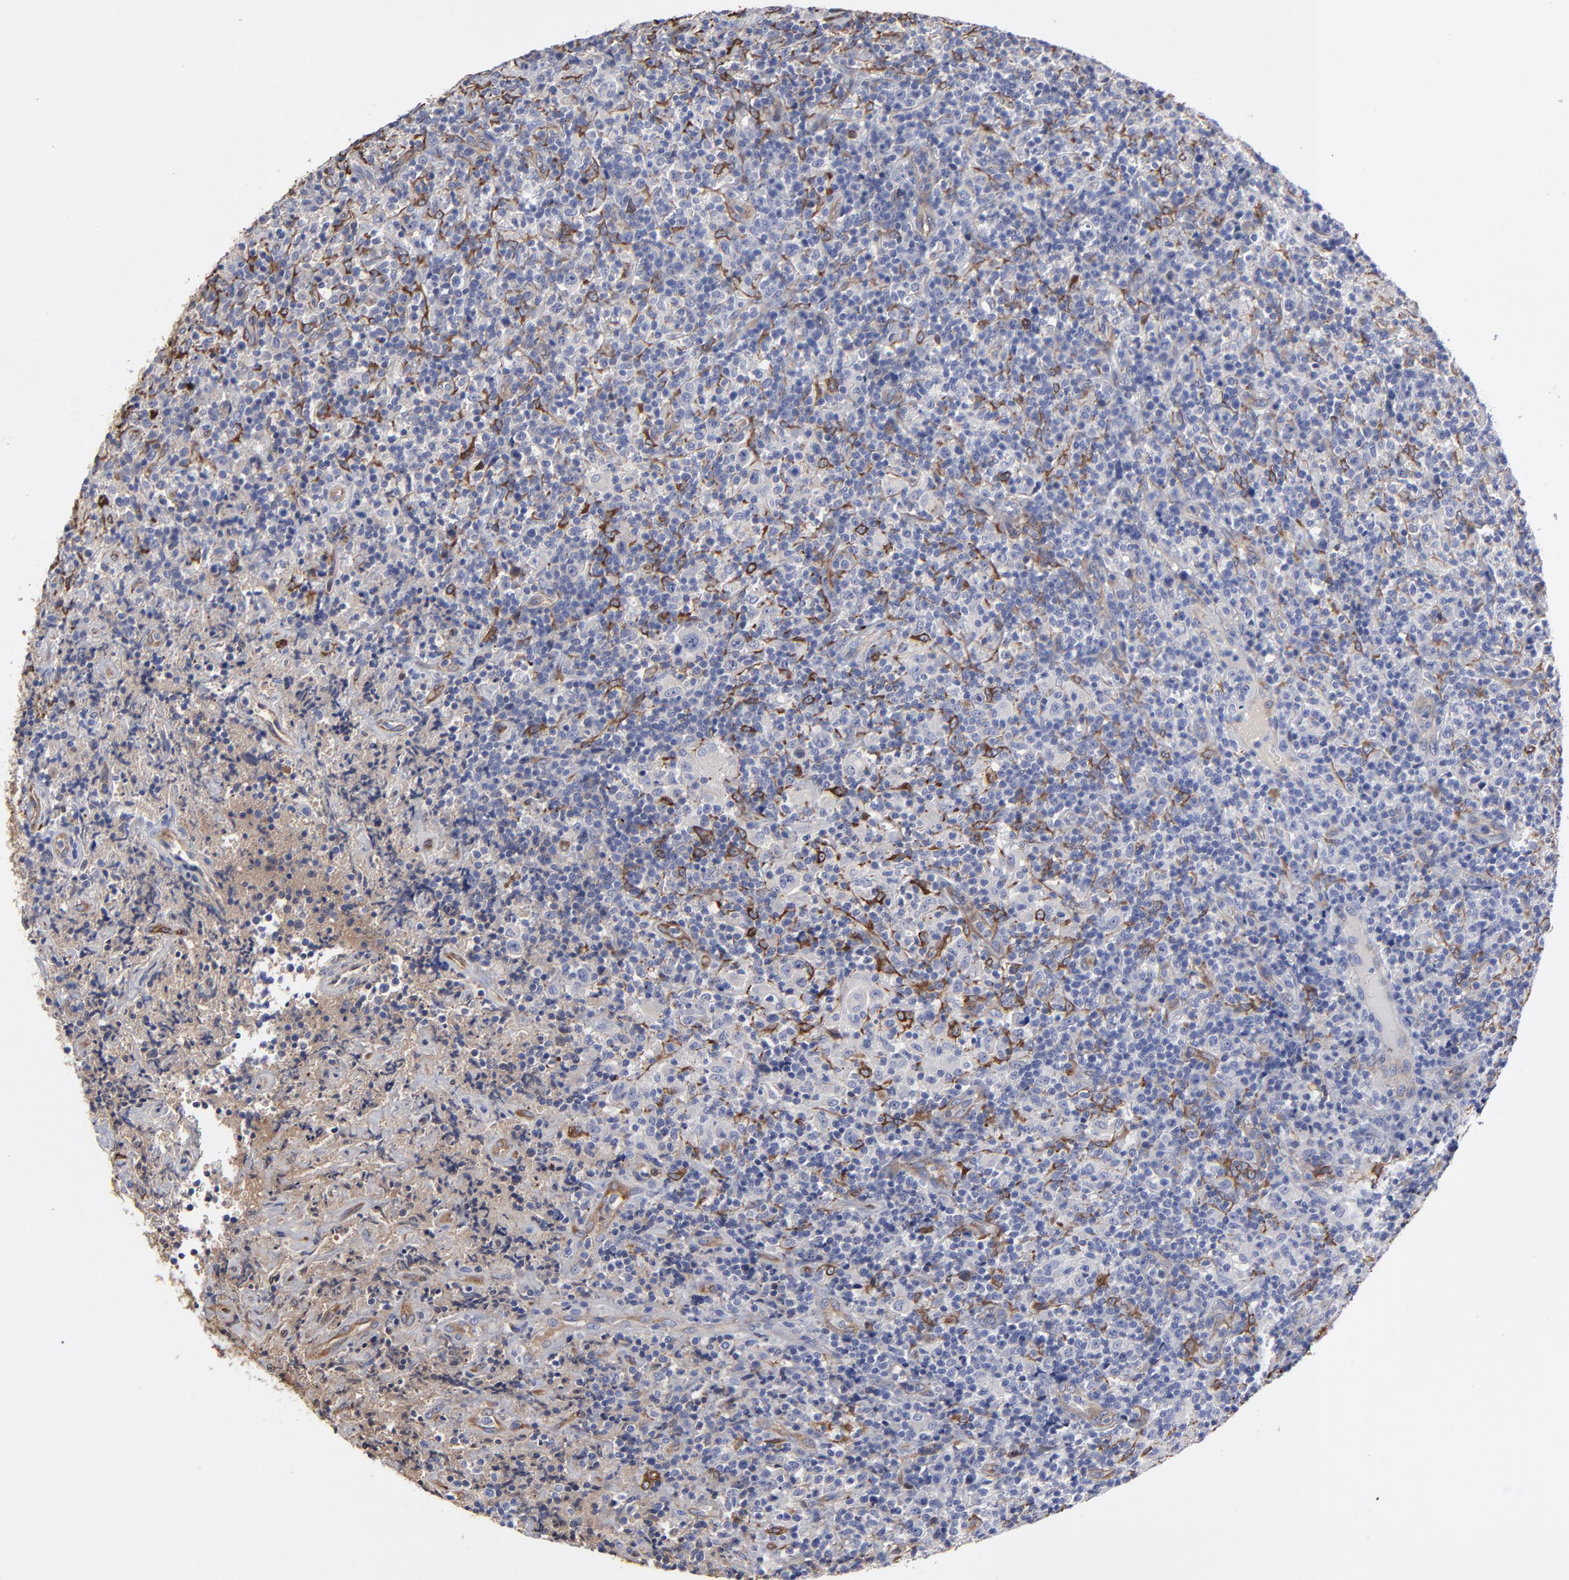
{"staining": {"intensity": "strong", "quantity": "<25%", "location": "cytoplasmic/membranous"}, "tissue": "lymphoma", "cell_type": "Tumor cells", "image_type": "cancer", "snomed": [{"axis": "morphology", "description": "Hodgkin's disease, NOS"}, {"axis": "topography", "description": "Lymph node"}], "caption": "About <25% of tumor cells in Hodgkin's disease exhibit strong cytoplasmic/membranous protein positivity as visualized by brown immunohistochemical staining.", "gene": "CILP", "patient": {"sex": "male", "age": 65}}